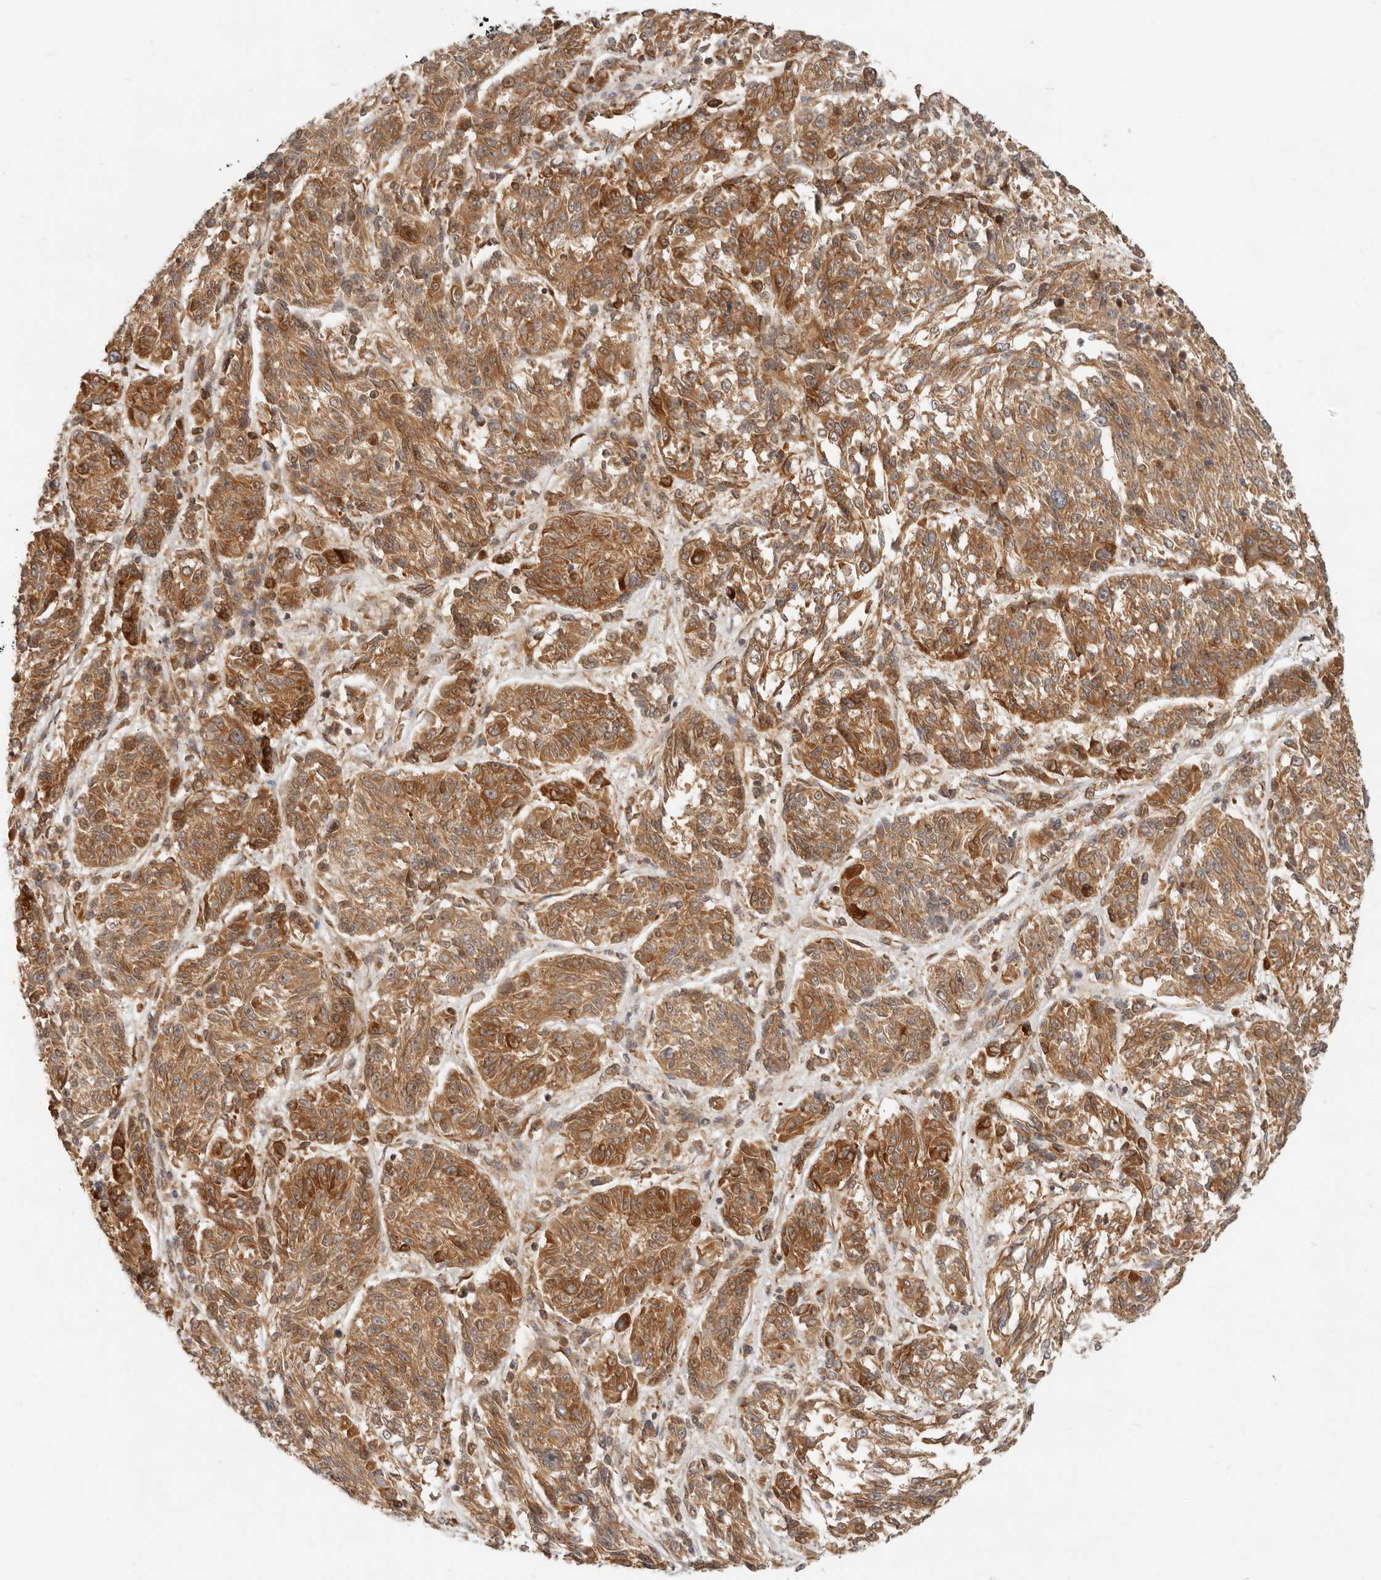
{"staining": {"intensity": "moderate", "quantity": ">75%", "location": "cytoplasmic/membranous"}, "tissue": "melanoma", "cell_type": "Tumor cells", "image_type": "cancer", "snomed": [{"axis": "morphology", "description": "Malignant melanoma, NOS"}, {"axis": "topography", "description": "Skin"}], "caption": "Immunohistochemistry histopathology image of malignant melanoma stained for a protein (brown), which reveals medium levels of moderate cytoplasmic/membranous expression in about >75% of tumor cells.", "gene": "UFSP1", "patient": {"sex": "male", "age": 53}}